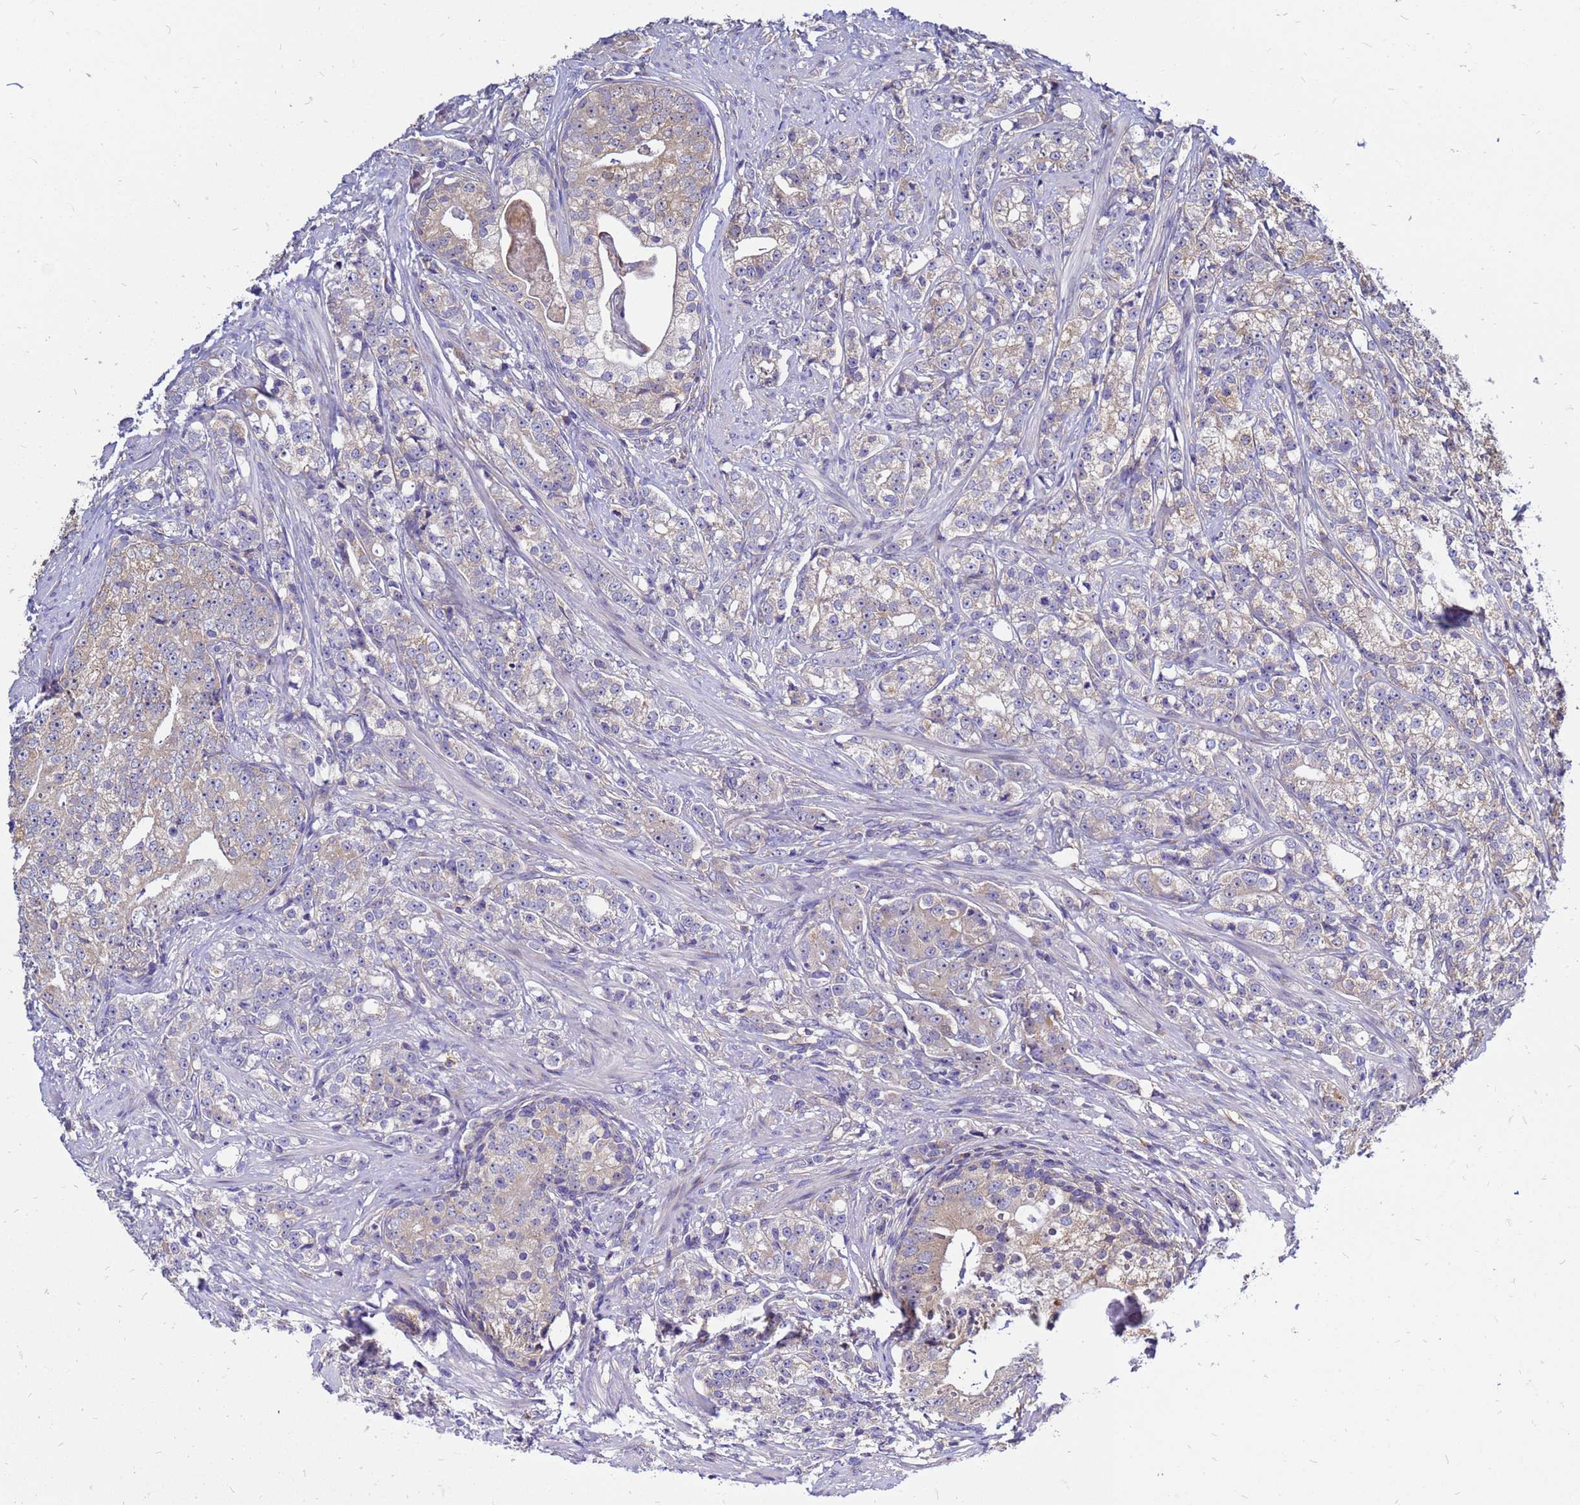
{"staining": {"intensity": "moderate", "quantity": "25%-75%", "location": "cytoplasmic/membranous"}, "tissue": "prostate cancer", "cell_type": "Tumor cells", "image_type": "cancer", "snomed": [{"axis": "morphology", "description": "Adenocarcinoma, High grade"}, {"axis": "topography", "description": "Prostate"}], "caption": "Protein expression analysis of human prostate cancer reveals moderate cytoplasmic/membranous positivity in about 25%-75% of tumor cells.", "gene": "MOB2", "patient": {"sex": "male", "age": 69}}